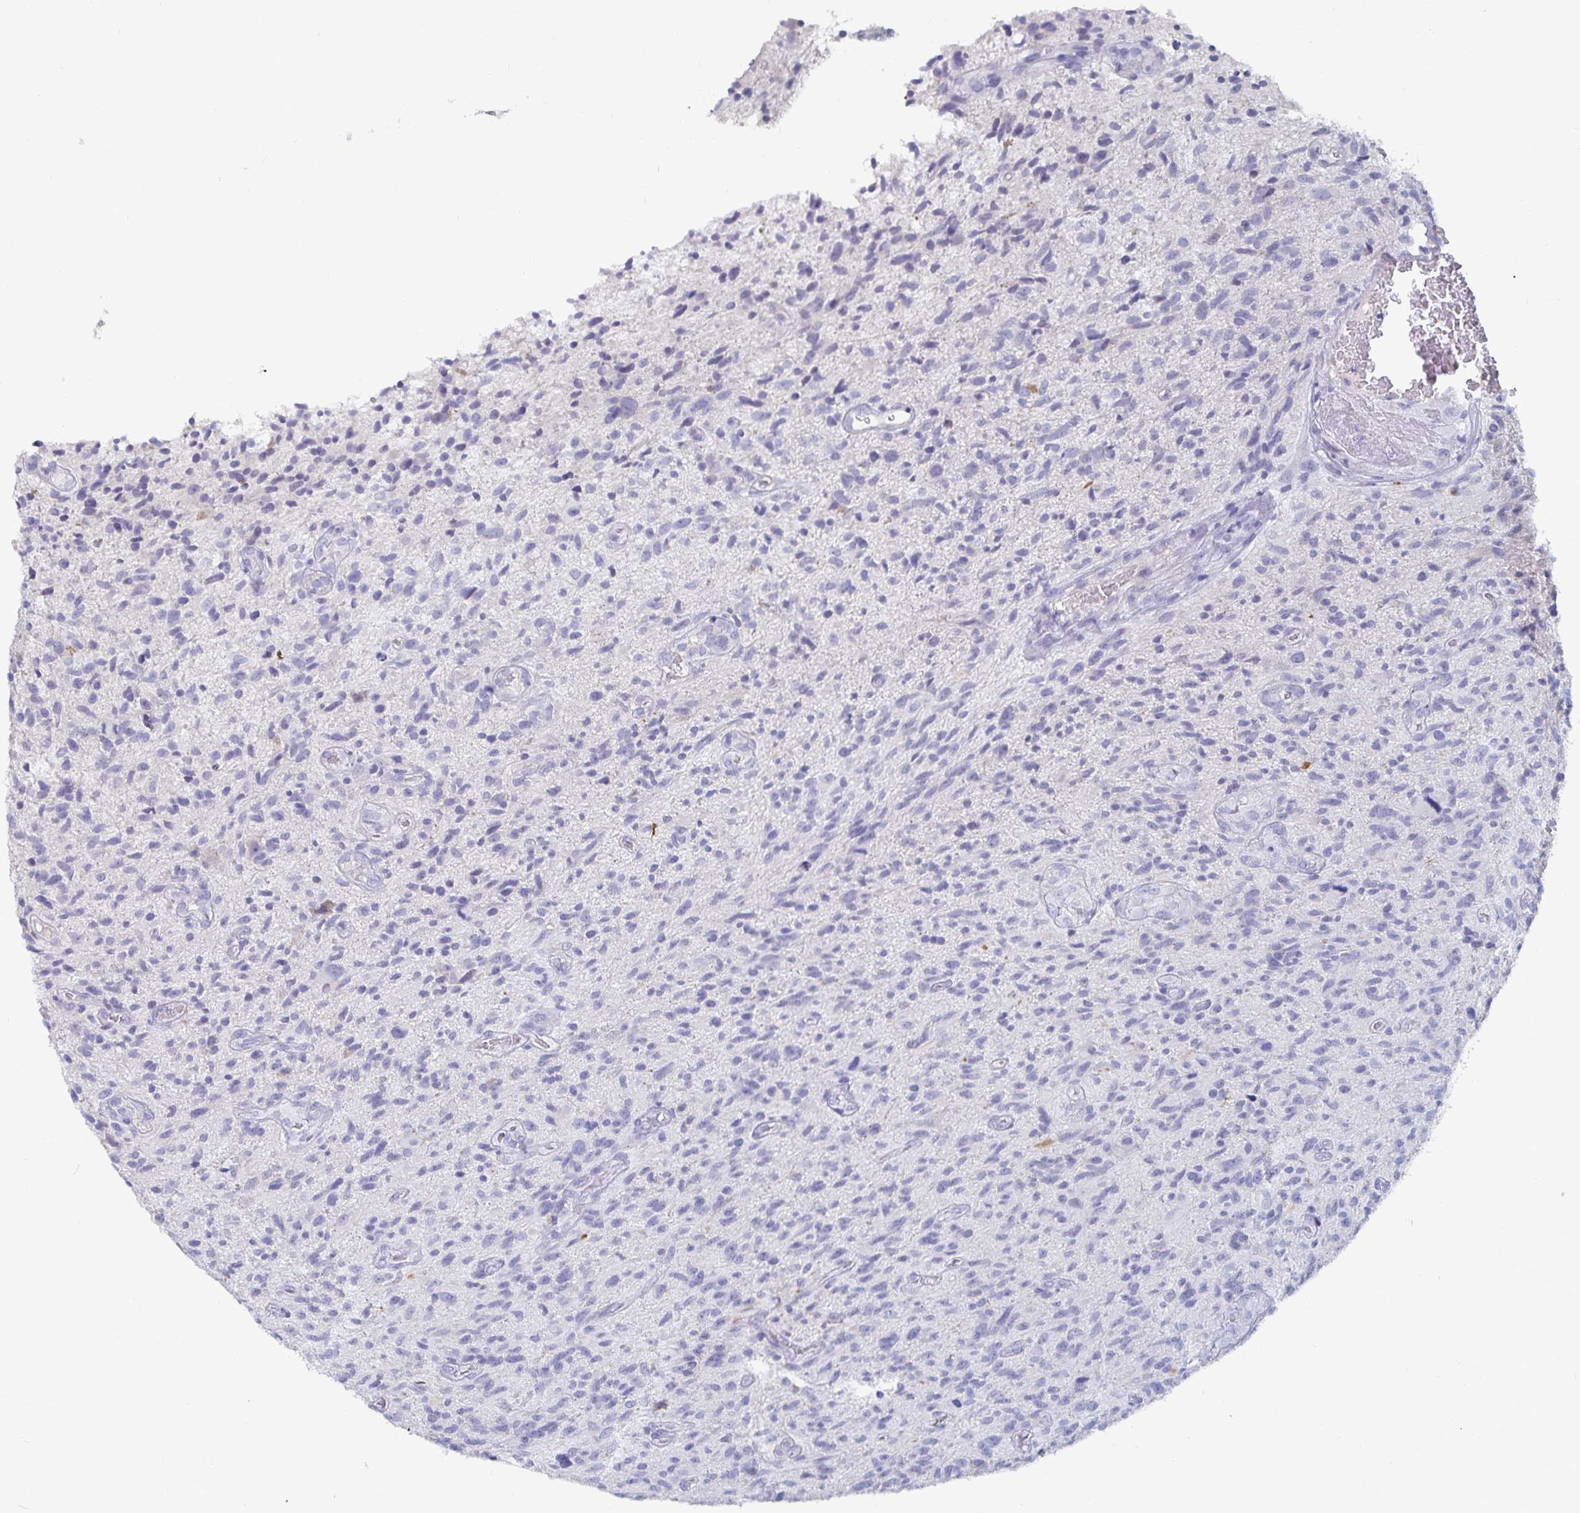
{"staining": {"intensity": "negative", "quantity": "none", "location": "none"}, "tissue": "glioma", "cell_type": "Tumor cells", "image_type": "cancer", "snomed": [{"axis": "morphology", "description": "Glioma, malignant, High grade"}, {"axis": "topography", "description": "Brain"}], "caption": "High-grade glioma (malignant) stained for a protein using immunohistochemistry exhibits no staining tumor cells.", "gene": "CFAP69", "patient": {"sex": "male", "age": 75}}